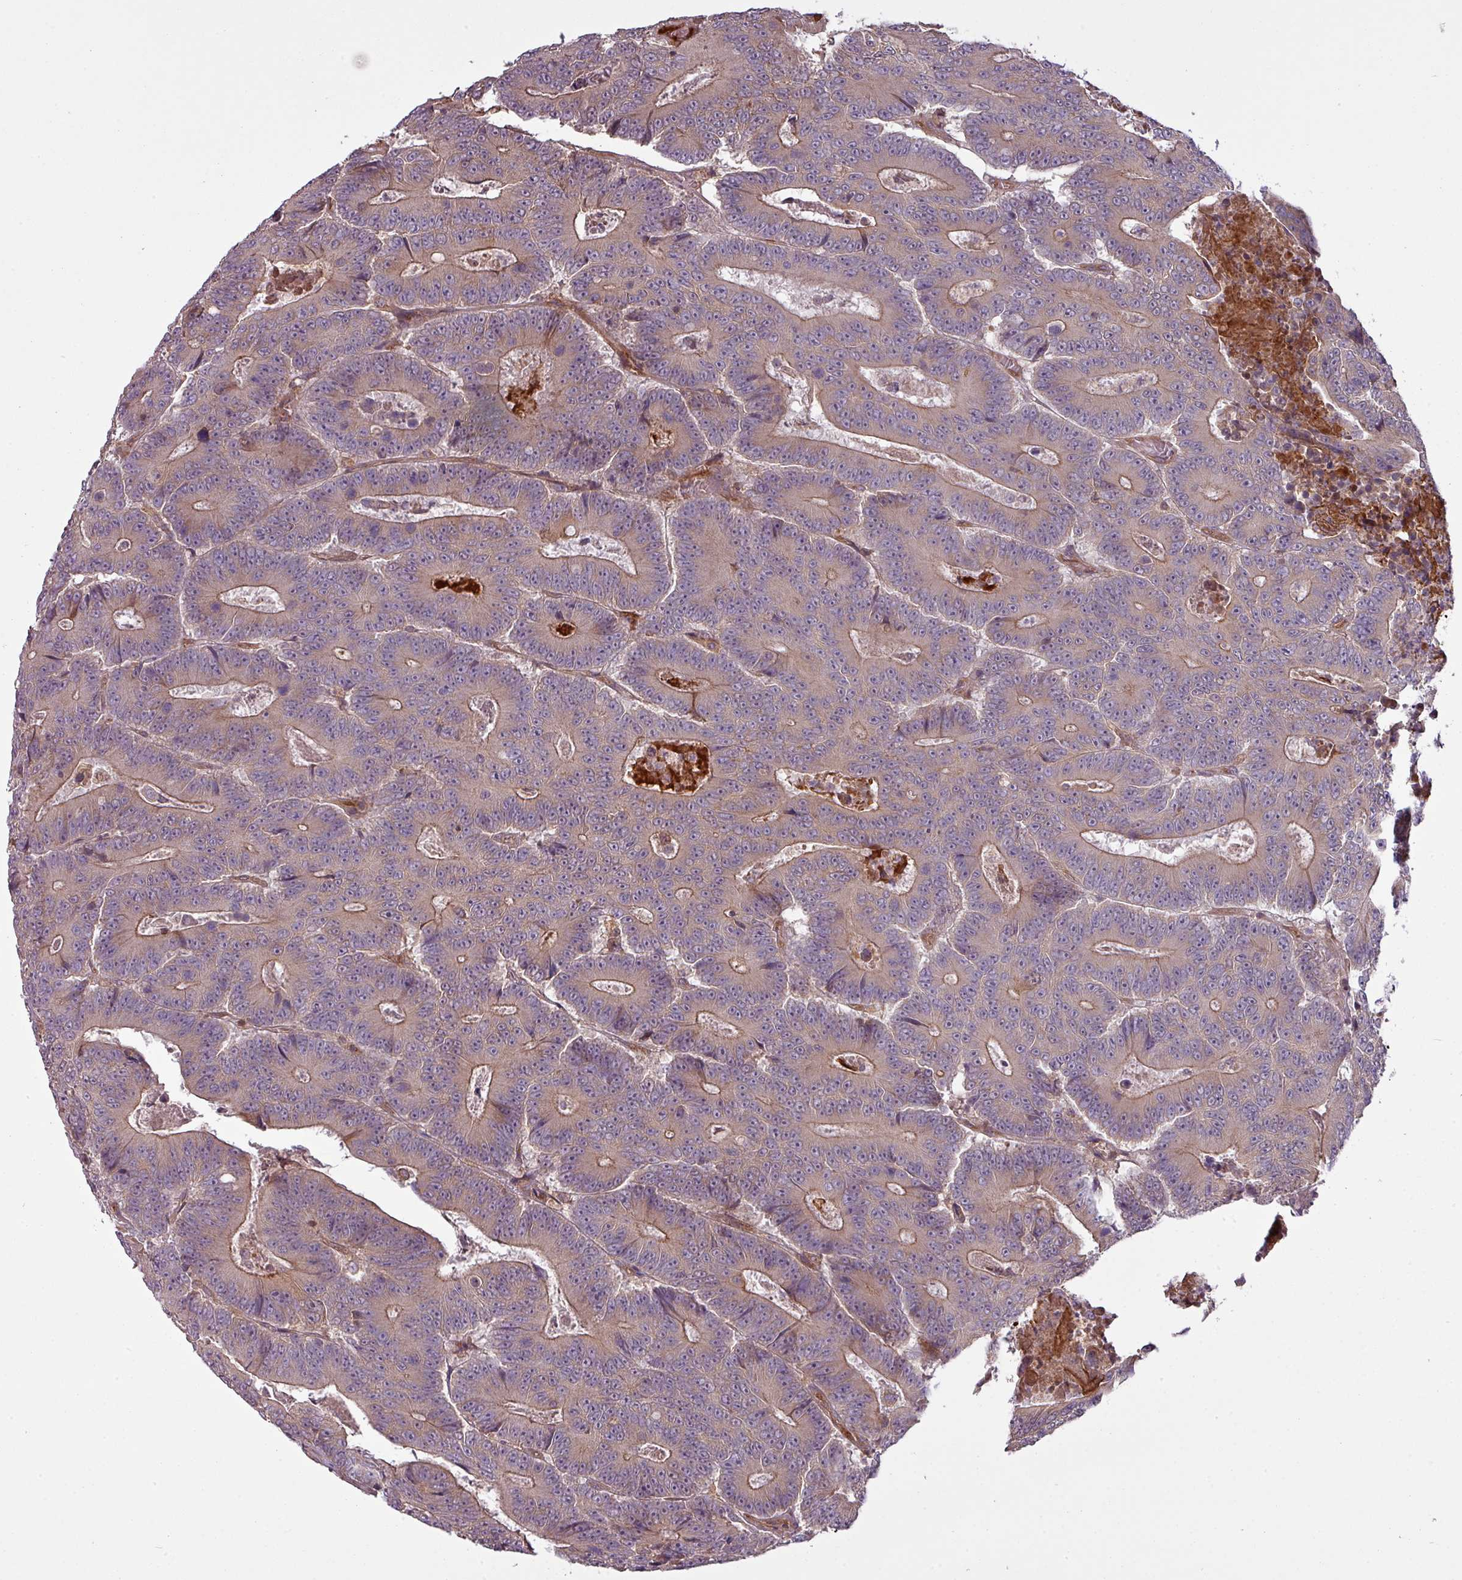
{"staining": {"intensity": "weak", "quantity": ">75%", "location": "cytoplasmic/membranous"}, "tissue": "colorectal cancer", "cell_type": "Tumor cells", "image_type": "cancer", "snomed": [{"axis": "morphology", "description": "Adenocarcinoma, NOS"}, {"axis": "topography", "description": "Colon"}], "caption": "A photomicrograph showing weak cytoplasmic/membranous staining in approximately >75% of tumor cells in colorectal cancer (adenocarcinoma), as visualized by brown immunohistochemical staining.", "gene": "SNRNP25", "patient": {"sex": "male", "age": 83}}